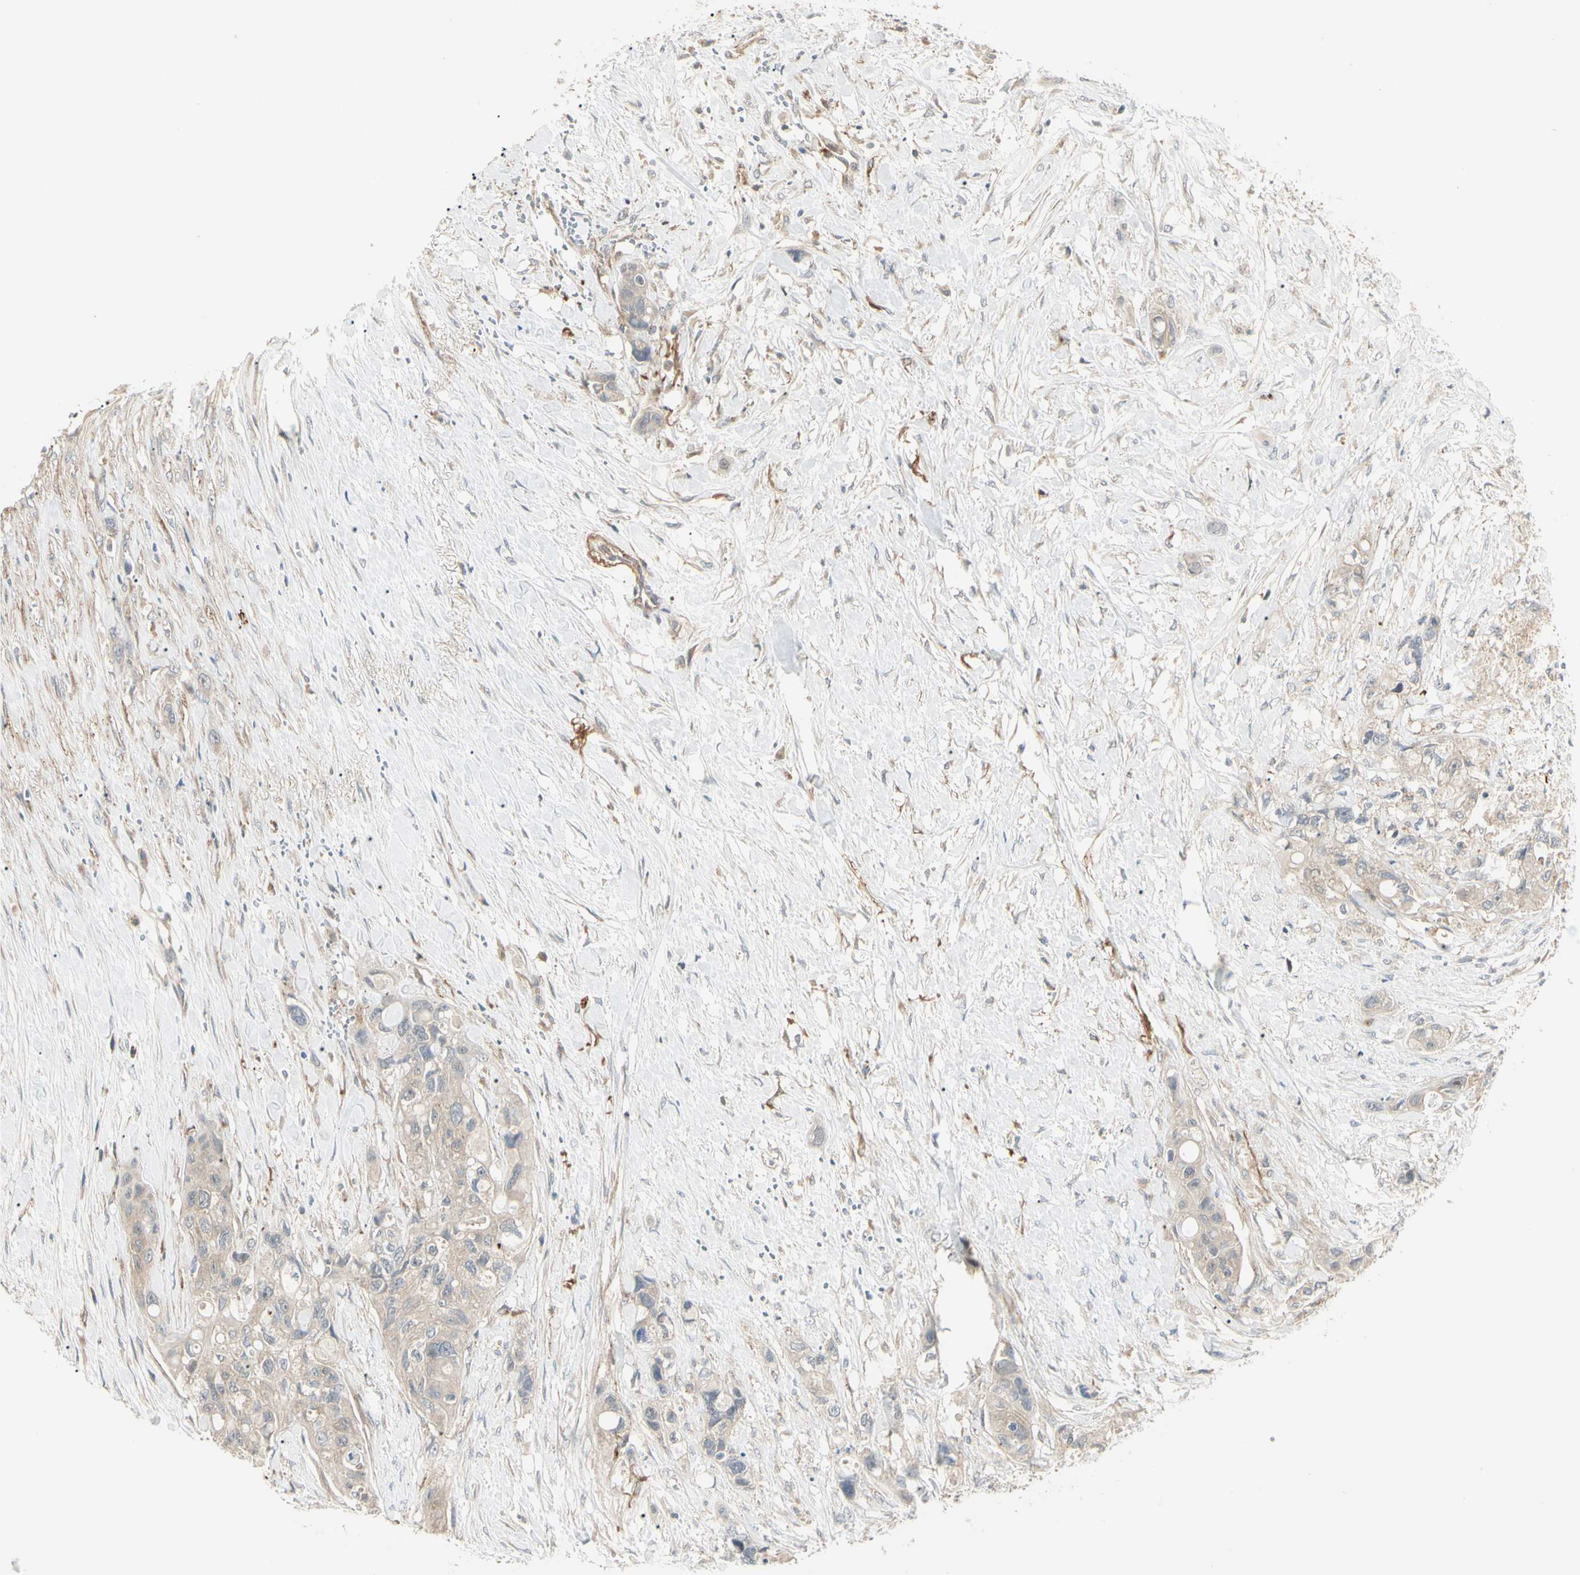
{"staining": {"intensity": "weak", "quantity": ">75%", "location": "cytoplasmic/membranous"}, "tissue": "colorectal cancer", "cell_type": "Tumor cells", "image_type": "cancer", "snomed": [{"axis": "morphology", "description": "Adenocarcinoma, NOS"}, {"axis": "topography", "description": "Colon"}], "caption": "IHC histopathology image of neoplastic tissue: human colorectal cancer (adenocarcinoma) stained using immunohistochemistry exhibits low levels of weak protein expression localized specifically in the cytoplasmic/membranous of tumor cells, appearing as a cytoplasmic/membranous brown color.", "gene": "F2R", "patient": {"sex": "female", "age": 57}}